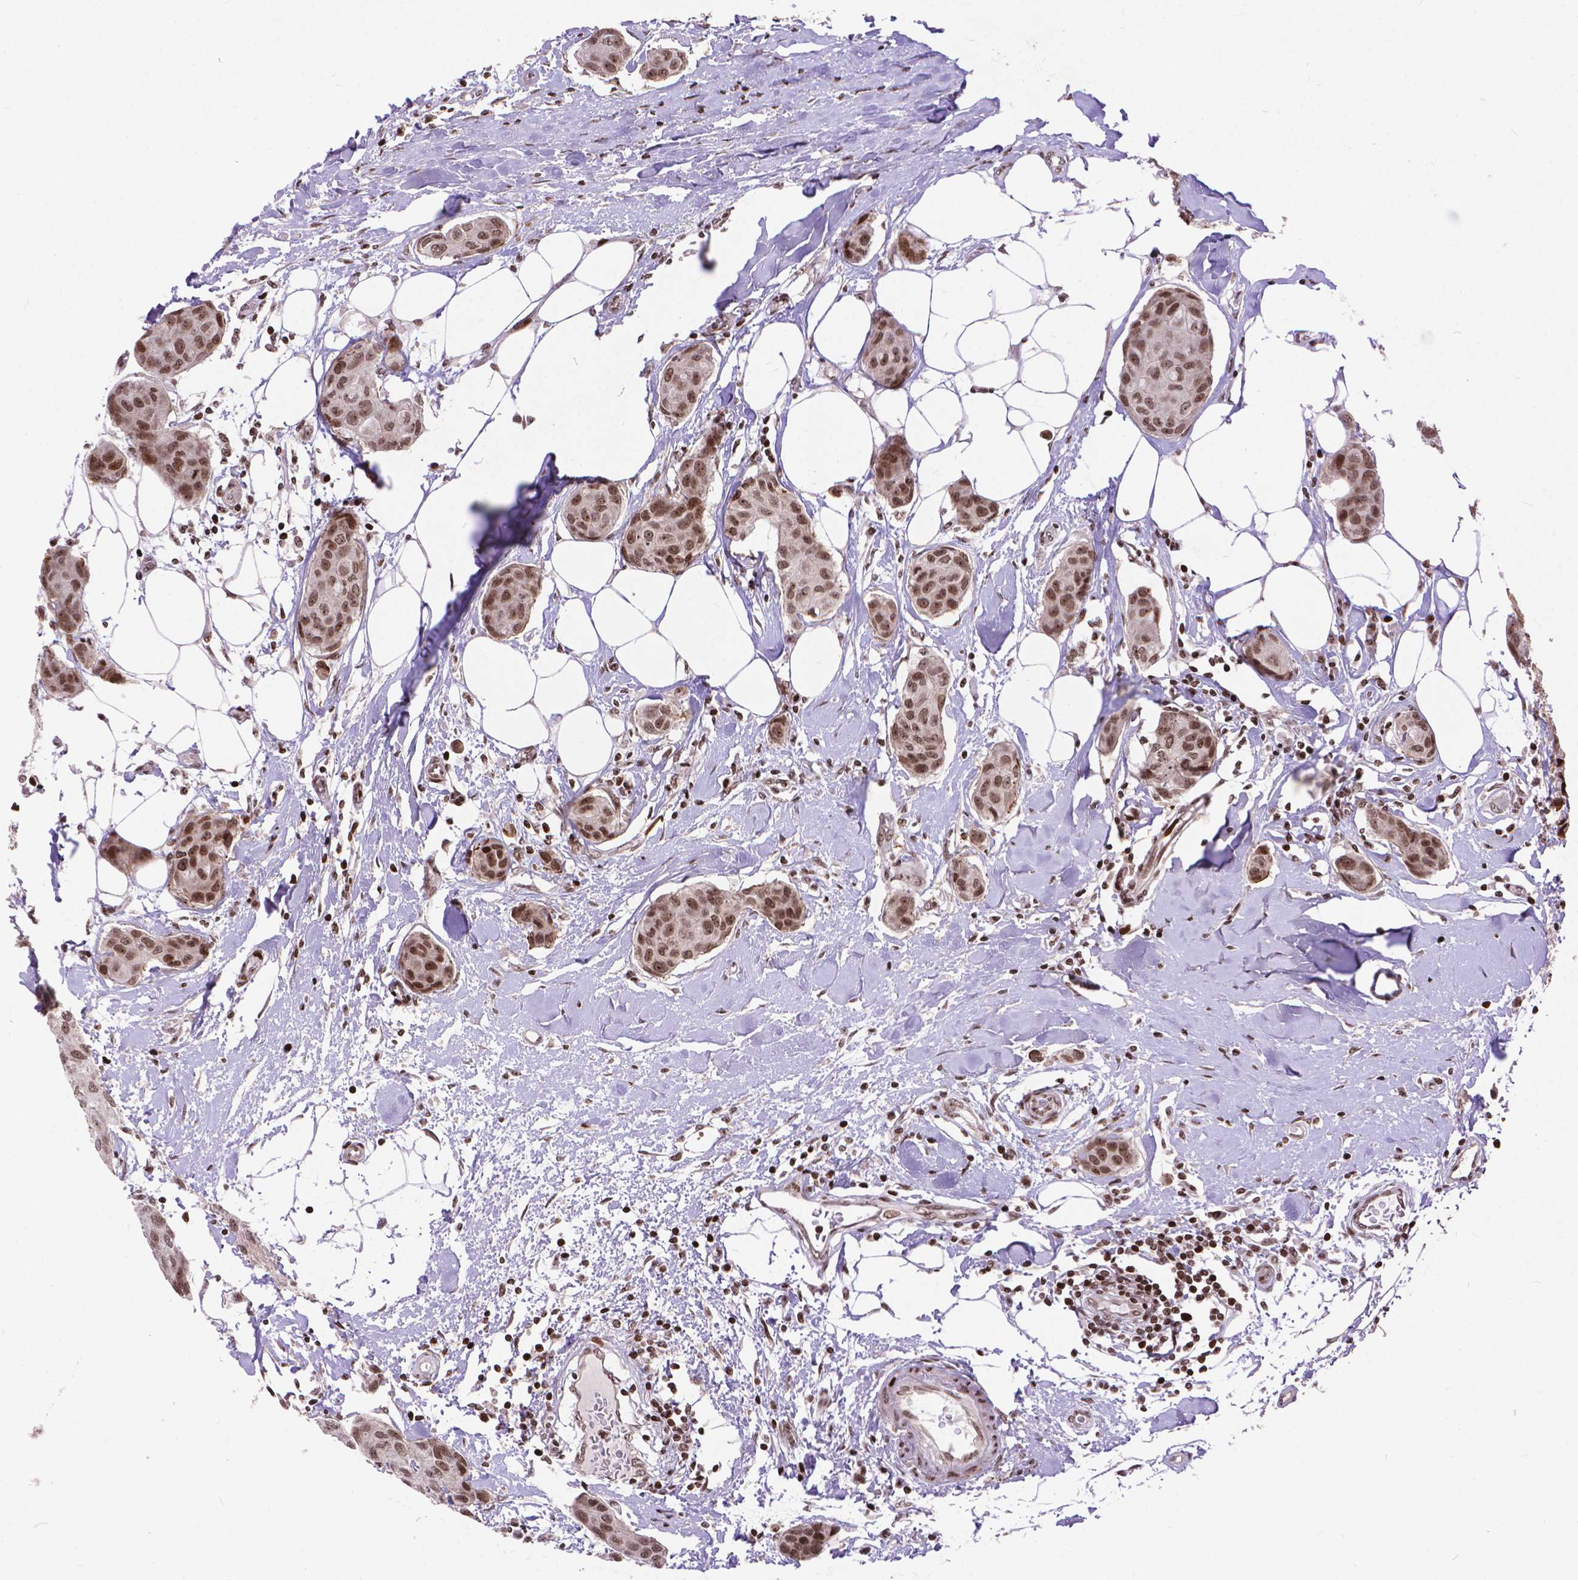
{"staining": {"intensity": "moderate", "quantity": ">75%", "location": "nuclear"}, "tissue": "breast cancer", "cell_type": "Tumor cells", "image_type": "cancer", "snomed": [{"axis": "morphology", "description": "Duct carcinoma"}, {"axis": "topography", "description": "Breast"}], "caption": "Breast cancer tissue displays moderate nuclear positivity in about >75% of tumor cells Nuclei are stained in blue.", "gene": "AMER1", "patient": {"sex": "female", "age": 80}}